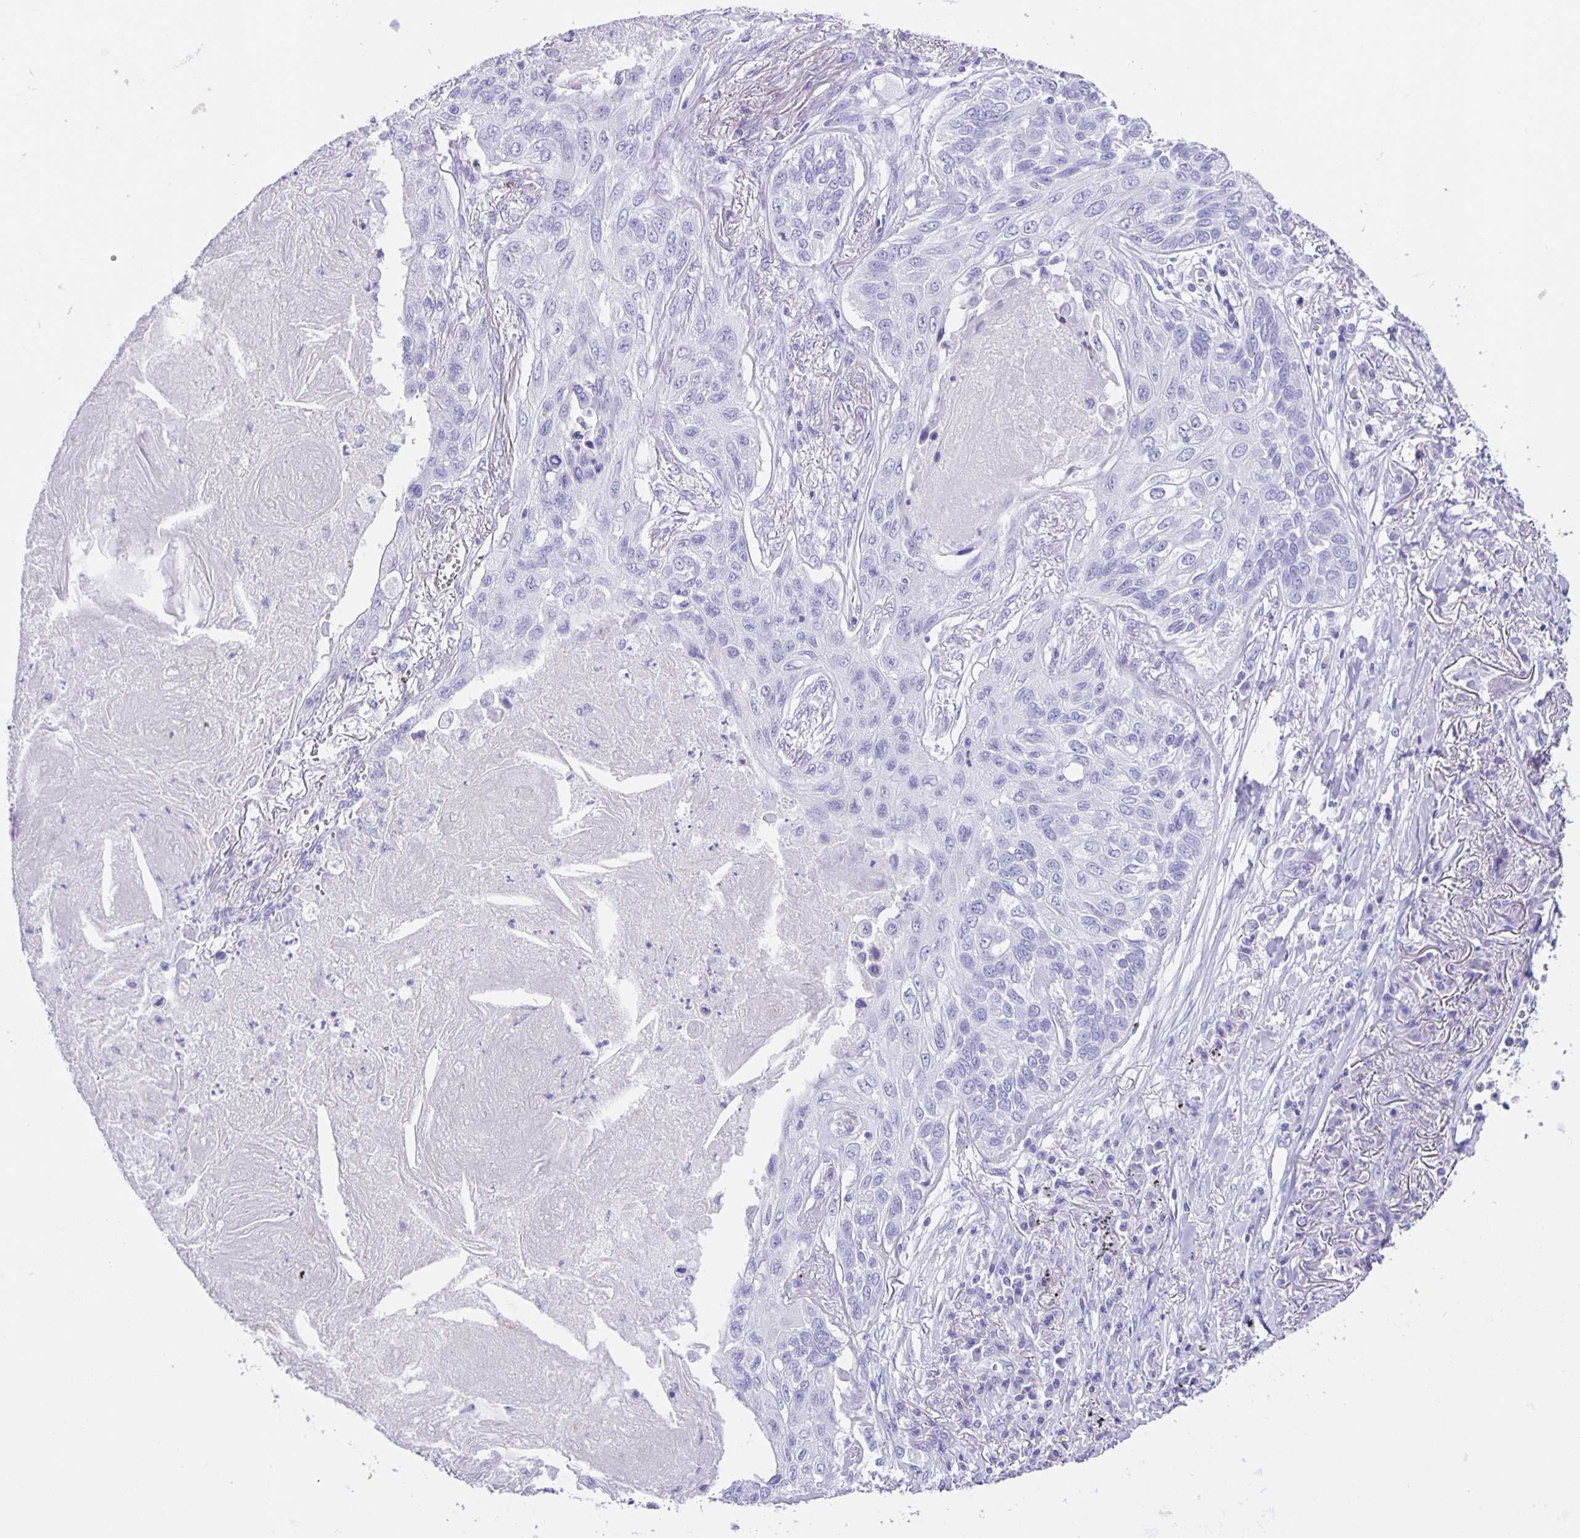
{"staining": {"intensity": "negative", "quantity": "none", "location": "none"}, "tissue": "lung cancer", "cell_type": "Tumor cells", "image_type": "cancer", "snomed": [{"axis": "morphology", "description": "Squamous cell carcinoma, NOS"}, {"axis": "topography", "description": "Lung"}], "caption": "IHC histopathology image of neoplastic tissue: lung cancer (squamous cell carcinoma) stained with DAB (3,3'-diaminobenzidine) exhibits no significant protein expression in tumor cells.", "gene": "GUCA2A", "patient": {"sex": "male", "age": 75}}